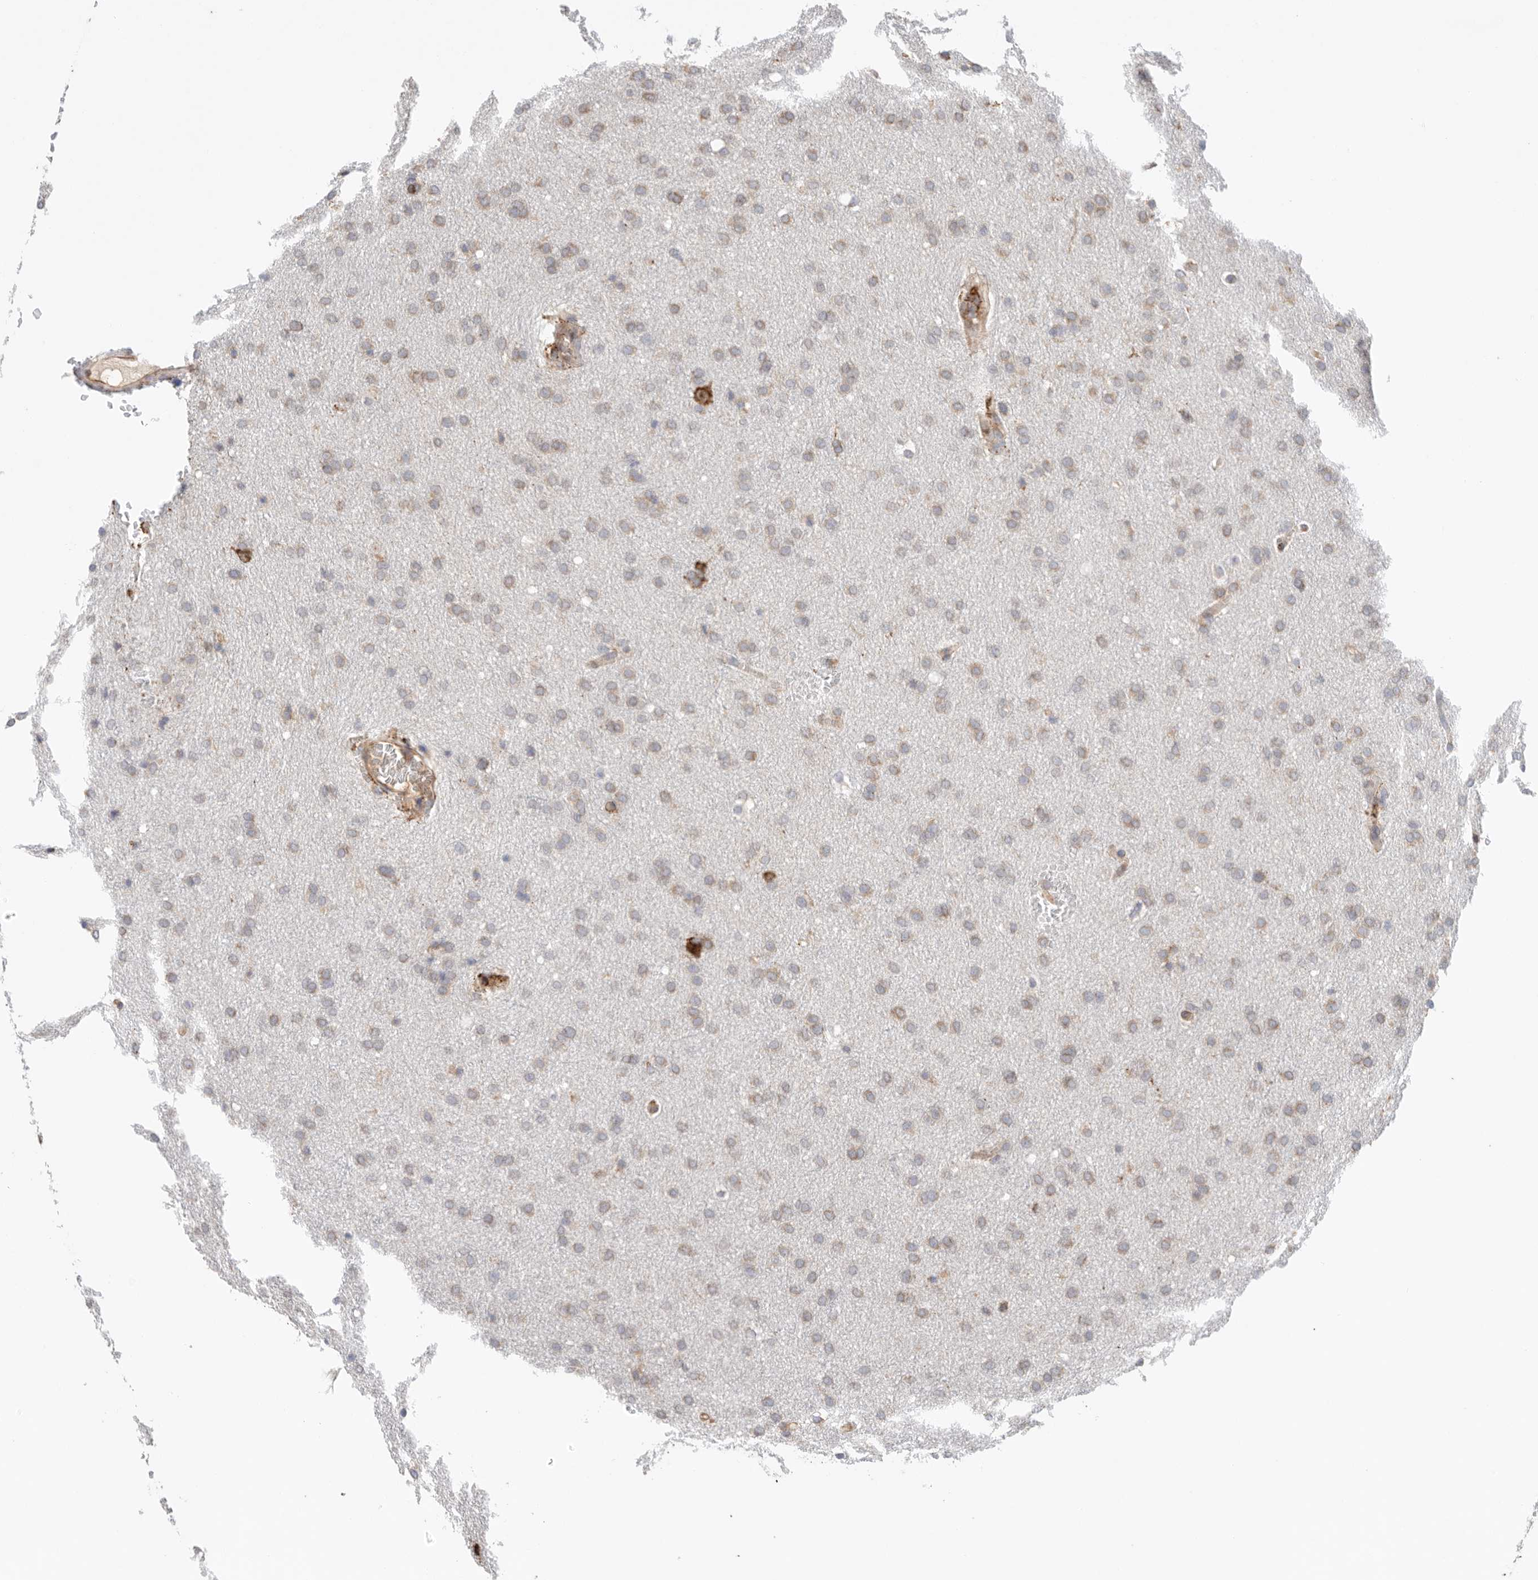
{"staining": {"intensity": "weak", "quantity": ">75%", "location": "cytoplasmic/membranous"}, "tissue": "glioma", "cell_type": "Tumor cells", "image_type": "cancer", "snomed": [{"axis": "morphology", "description": "Glioma, malignant, Low grade"}, {"axis": "topography", "description": "Brain"}], "caption": "Tumor cells show low levels of weak cytoplasmic/membranous positivity in approximately >75% of cells in malignant low-grade glioma.", "gene": "BLOC1S5", "patient": {"sex": "female", "age": 37}}